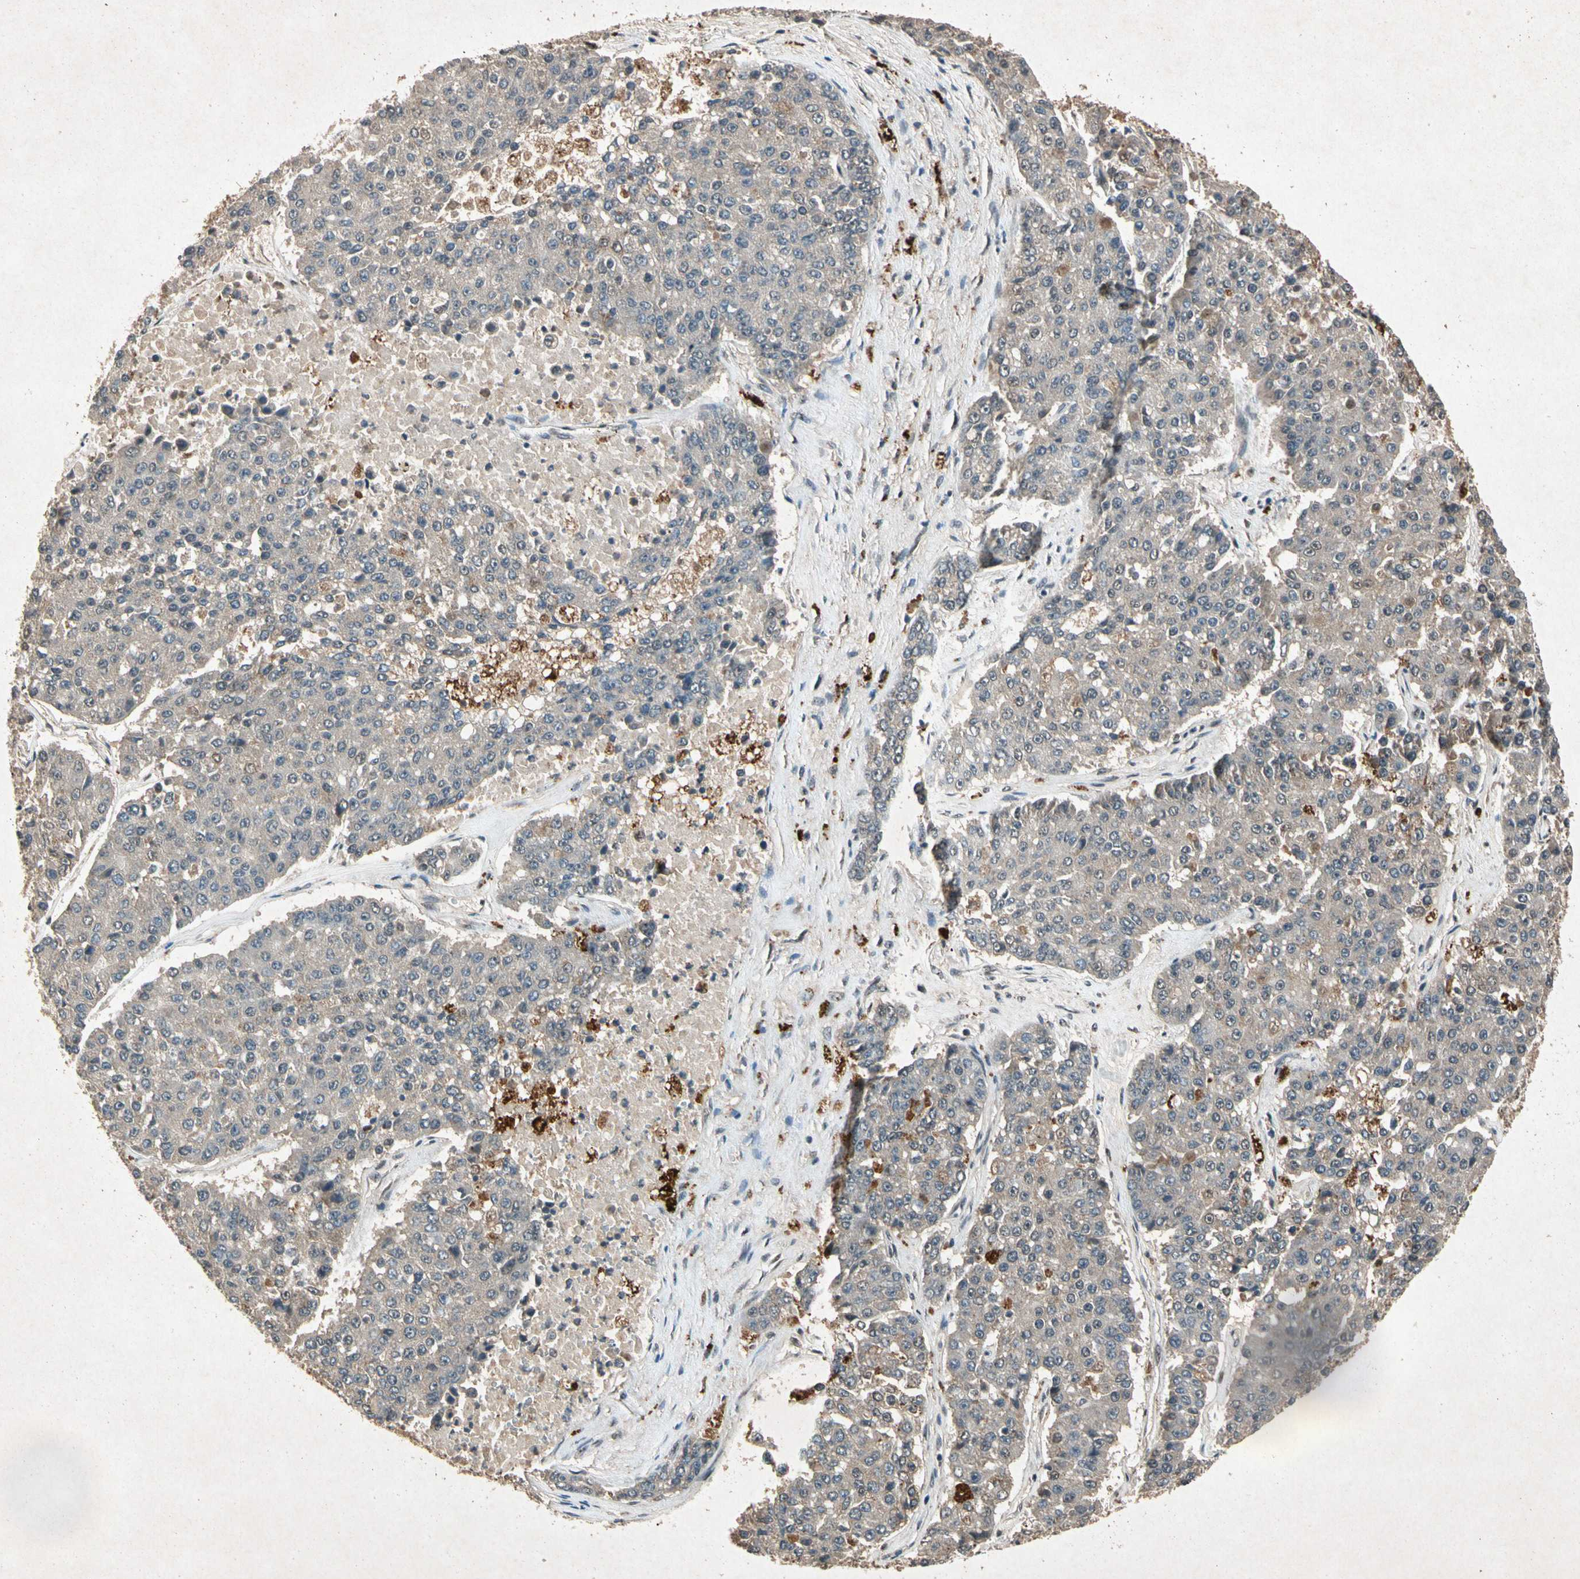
{"staining": {"intensity": "weak", "quantity": "<25%", "location": "cytoplasmic/membranous,nuclear"}, "tissue": "pancreatic cancer", "cell_type": "Tumor cells", "image_type": "cancer", "snomed": [{"axis": "morphology", "description": "Adenocarcinoma, NOS"}, {"axis": "topography", "description": "Pancreas"}], "caption": "This is an immunohistochemistry (IHC) image of human pancreatic cancer (adenocarcinoma). There is no staining in tumor cells.", "gene": "PML", "patient": {"sex": "male", "age": 50}}